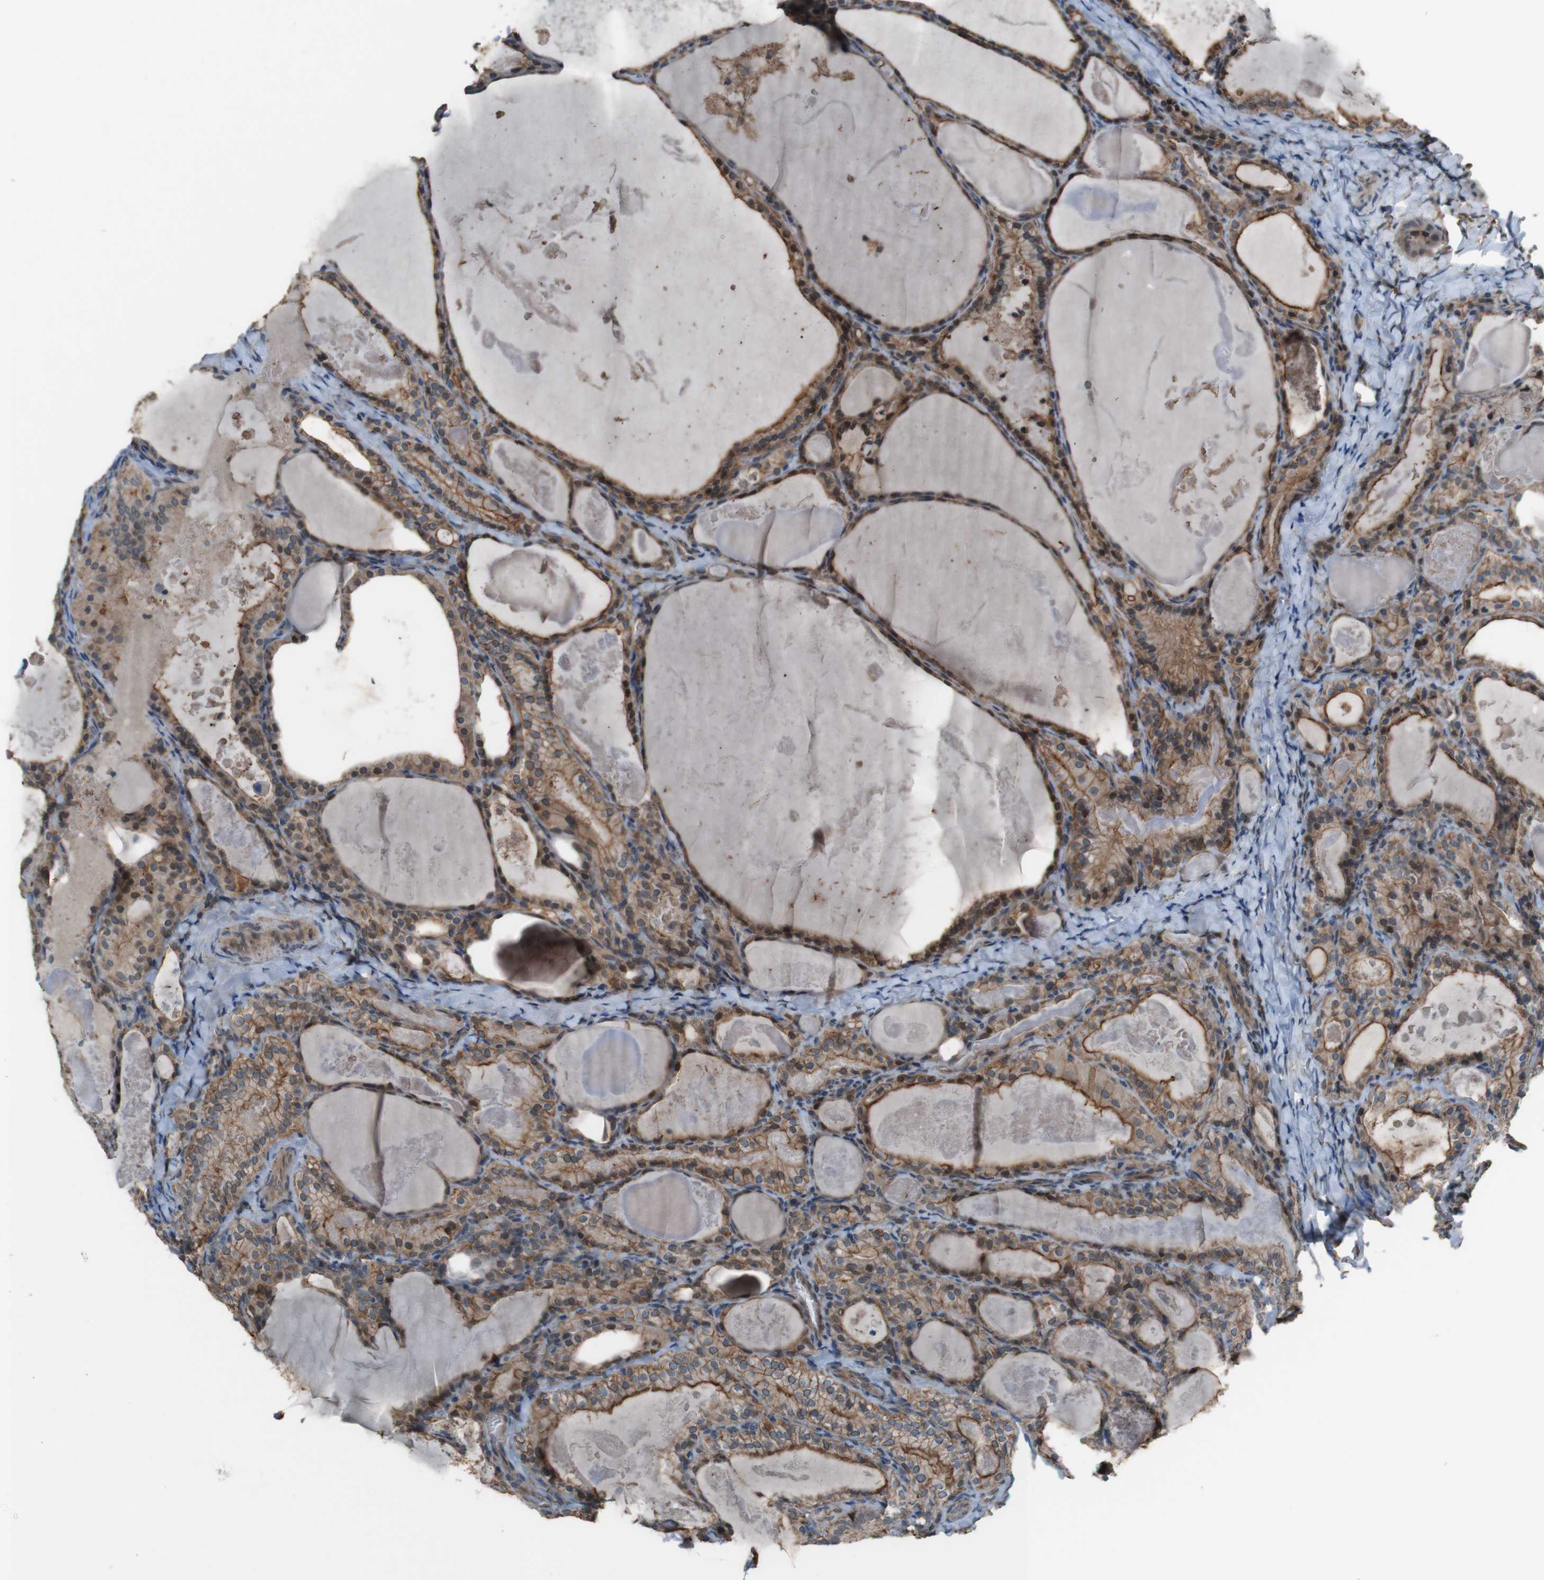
{"staining": {"intensity": "moderate", "quantity": ">75%", "location": "cytoplasmic/membranous"}, "tissue": "thyroid cancer", "cell_type": "Tumor cells", "image_type": "cancer", "snomed": [{"axis": "morphology", "description": "Papillary adenocarcinoma, NOS"}, {"axis": "topography", "description": "Thyroid gland"}], "caption": "Moderate cytoplasmic/membranous protein positivity is present in approximately >75% of tumor cells in thyroid cancer (papillary adenocarcinoma).", "gene": "ATP2B1", "patient": {"sex": "female", "age": 42}}